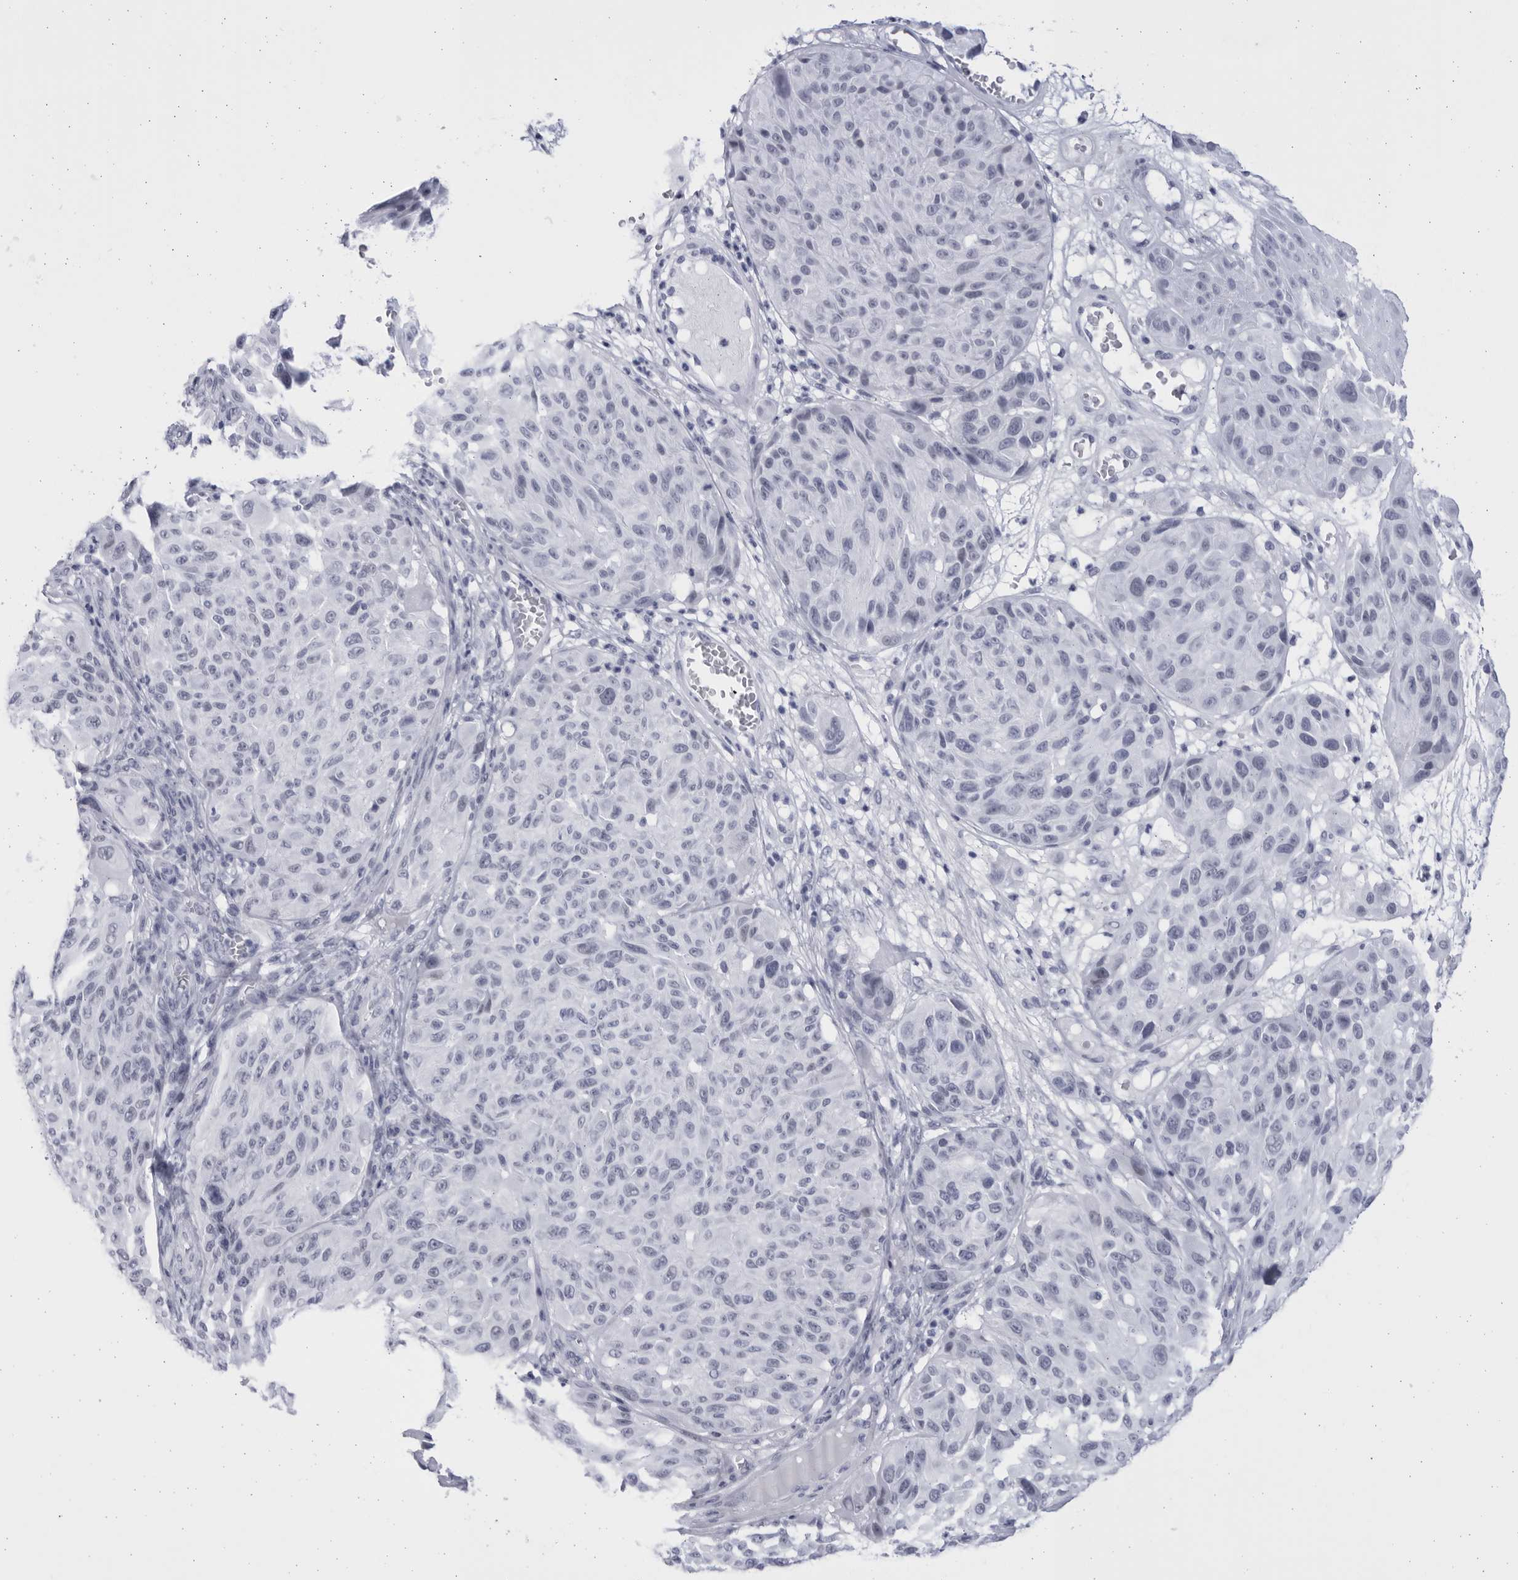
{"staining": {"intensity": "negative", "quantity": "none", "location": "none"}, "tissue": "melanoma", "cell_type": "Tumor cells", "image_type": "cancer", "snomed": [{"axis": "morphology", "description": "Malignant melanoma, NOS"}, {"axis": "topography", "description": "Skin"}], "caption": "This is a photomicrograph of IHC staining of melanoma, which shows no staining in tumor cells. Nuclei are stained in blue.", "gene": "CCDC181", "patient": {"sex": "male", "age": 83}}